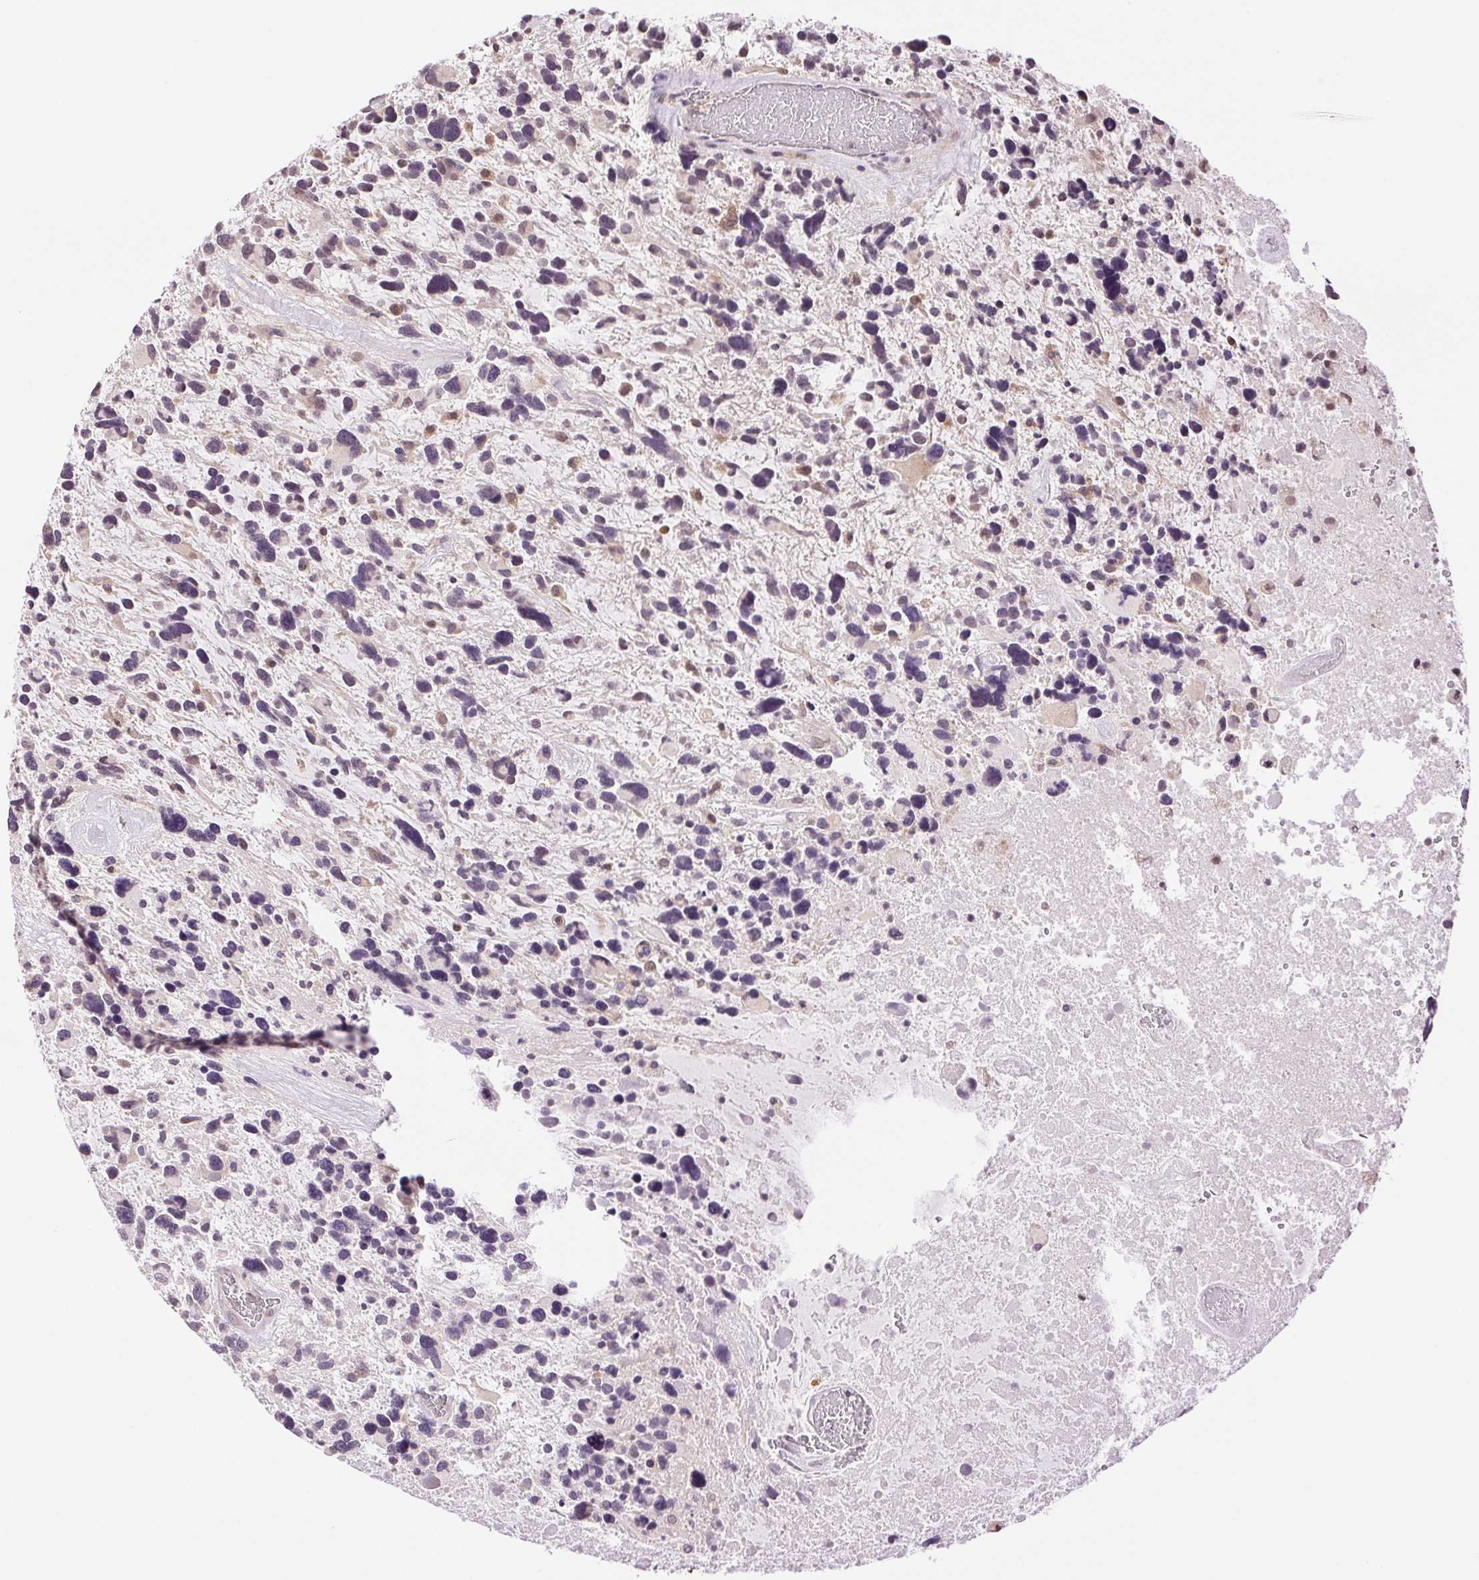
{"staining": {"intensity": "negative", "quantity": "none", "location": "none"}, "tissue": "glioma", "cell_type": "Tumor cells", "image_type": "cancer", "snomed": [{"axis": "morphology", "description": "Glioma, malignant, High grade"}, {"axis": "topography", "description": "Brain"}], "caption": "Immunohistochemistry (IHC) photomicrograph of human malignant glioma (high-grade) stained for a protein (brown), which shows no expression in tumor cells.", "gene": "TNNT3", "patient": {"sex": "male", "age": 49}}